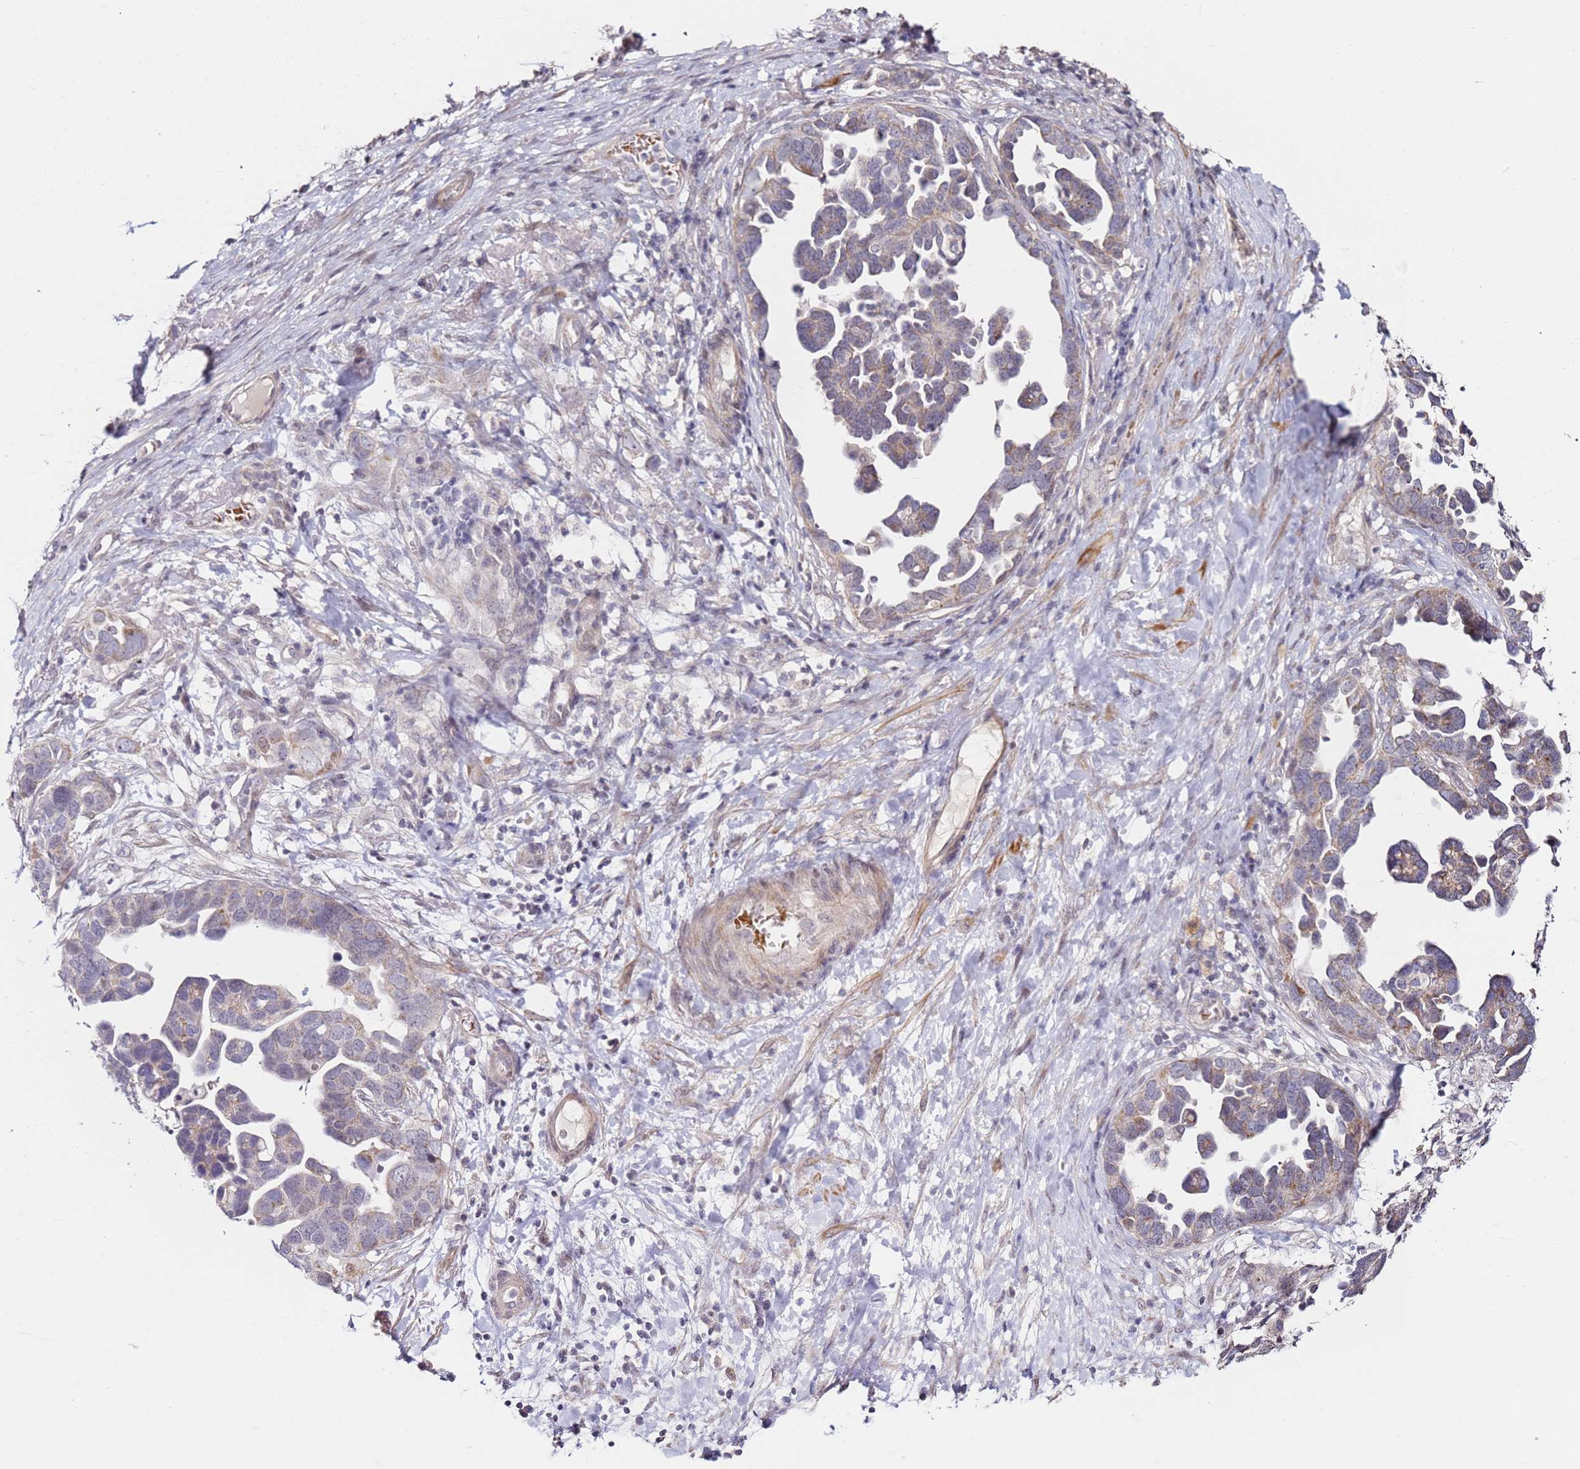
{"staining": {"intensity": "weak", "quantity": "<25%", "location": "cytoplasmic/membranous"}, "tissue": "ovarian cancer", "cell_type": "Tumor cells", "image_type": "cancer", "snomed": [{"axis": "morphology", "description": "Cystadenocarcinoma, serous, NOS"}, {"axis": "topography", "description": "Ovary"}], "caption": "DAB immunohistochemical staining of ovarian cancer (serous cystadenocarcinoma) displays no significant staining in tumor cells. The staining was performed using DAB (3,3'-diaminobenzidine) to visualize the protein expression in brown, while the nuclei were stained in blue with hematoxylin (Magnification: 20x).", "gene": "RARS2", "patient": {"sex": "female", "age": 54}}